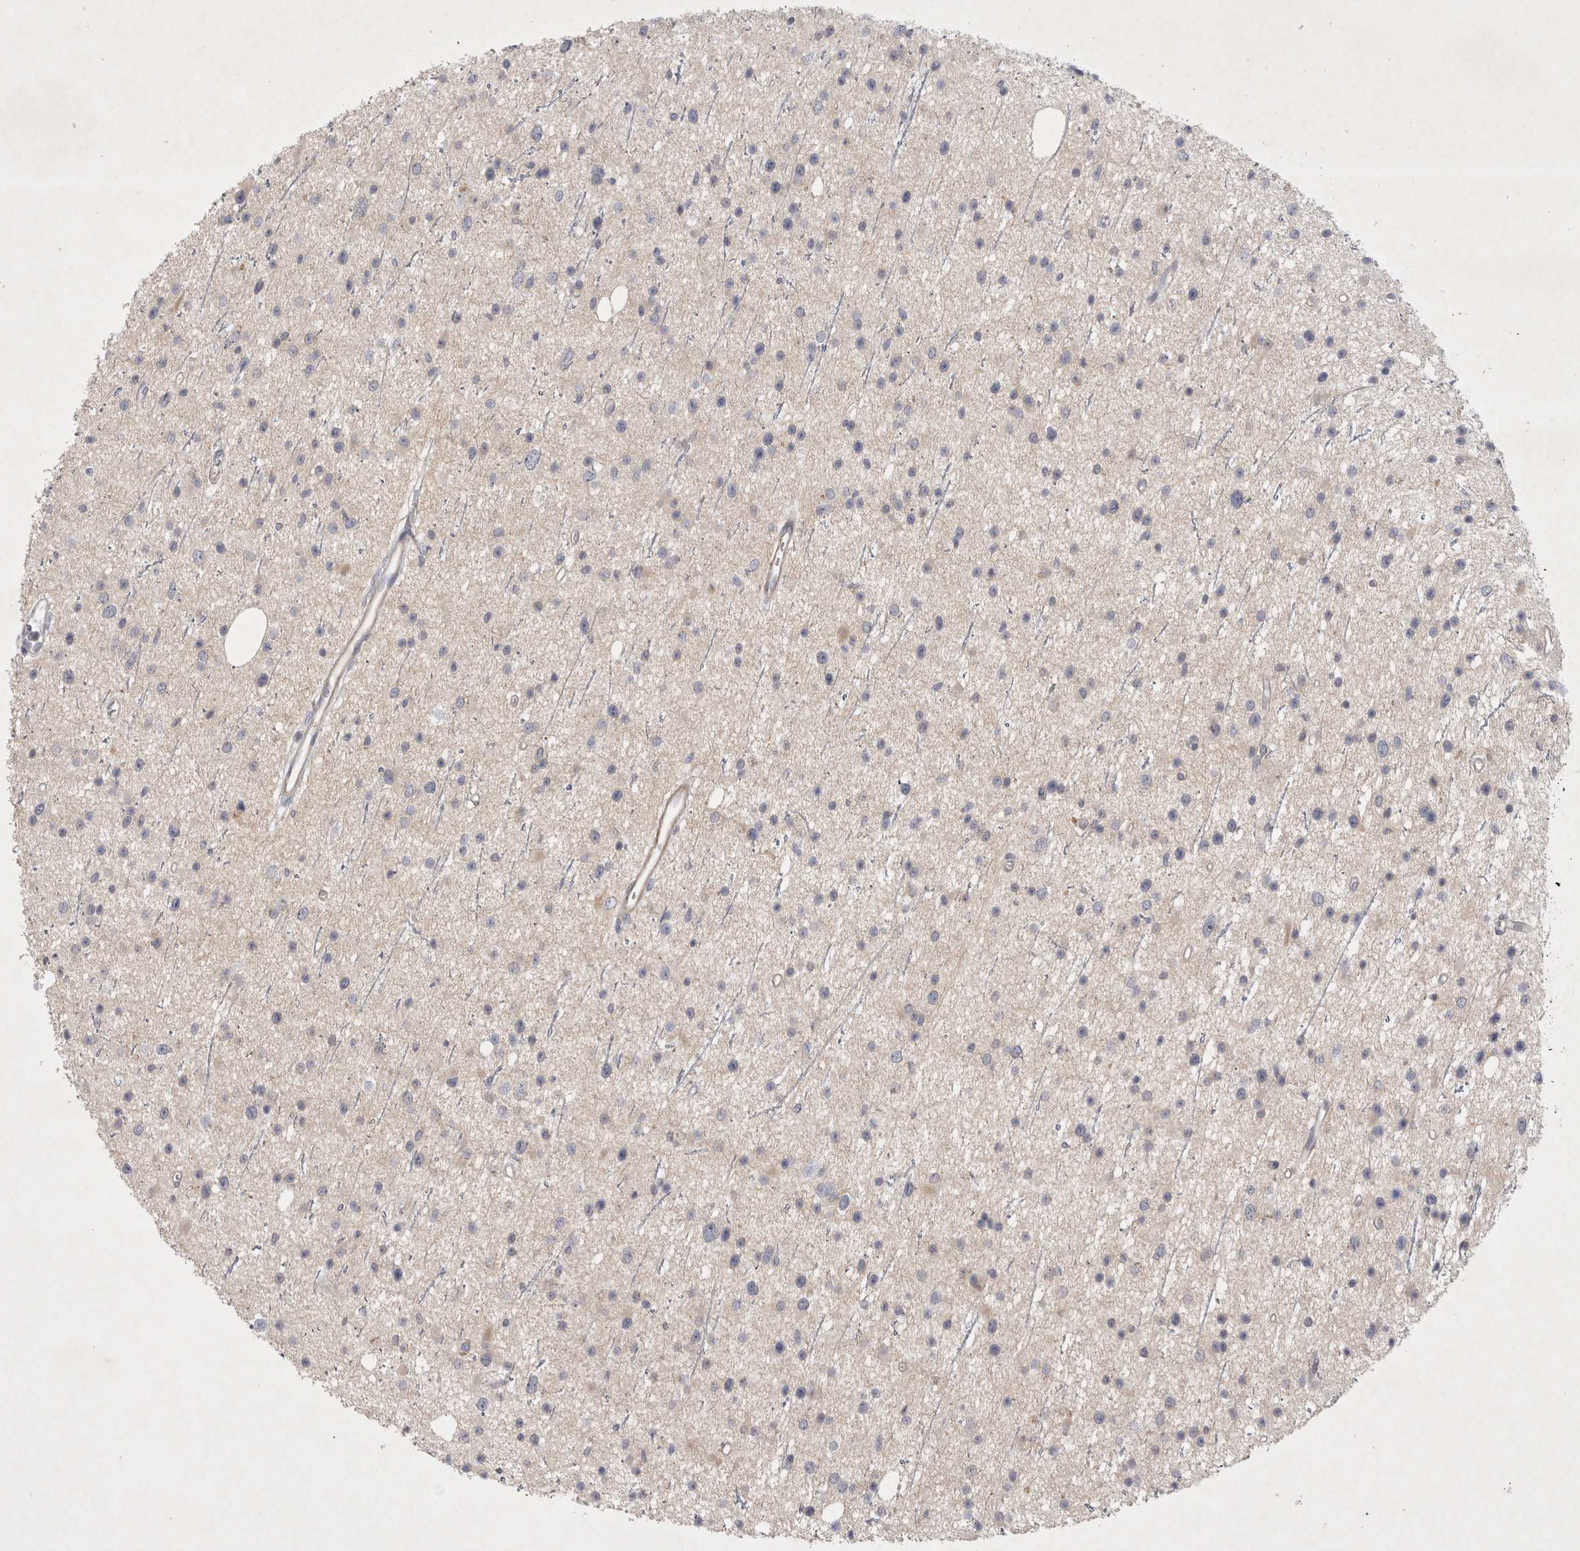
{"staining": {"intensity": "weak", "quantity": "25%-75%", "location": "cytoplasmic/membranous"}, "tissue": "glioma", "cell_type": "Tumor cells", "image_type": "cancer", "snomed": [{"axis": "morphology", "description": "Glioma, malignant, Low grade"}, {"axis": "topography", "description": "Cerebral cortex"}], "caption": "Immunohistochemistry image of human glioma stained for a protein (brown), which displays low levels of weak cytoplasmic/membranous staining in approximately 25%-75% of tumor cells.", "gene": "BZW2", "patient": {"sex": "female", "age": 39}}